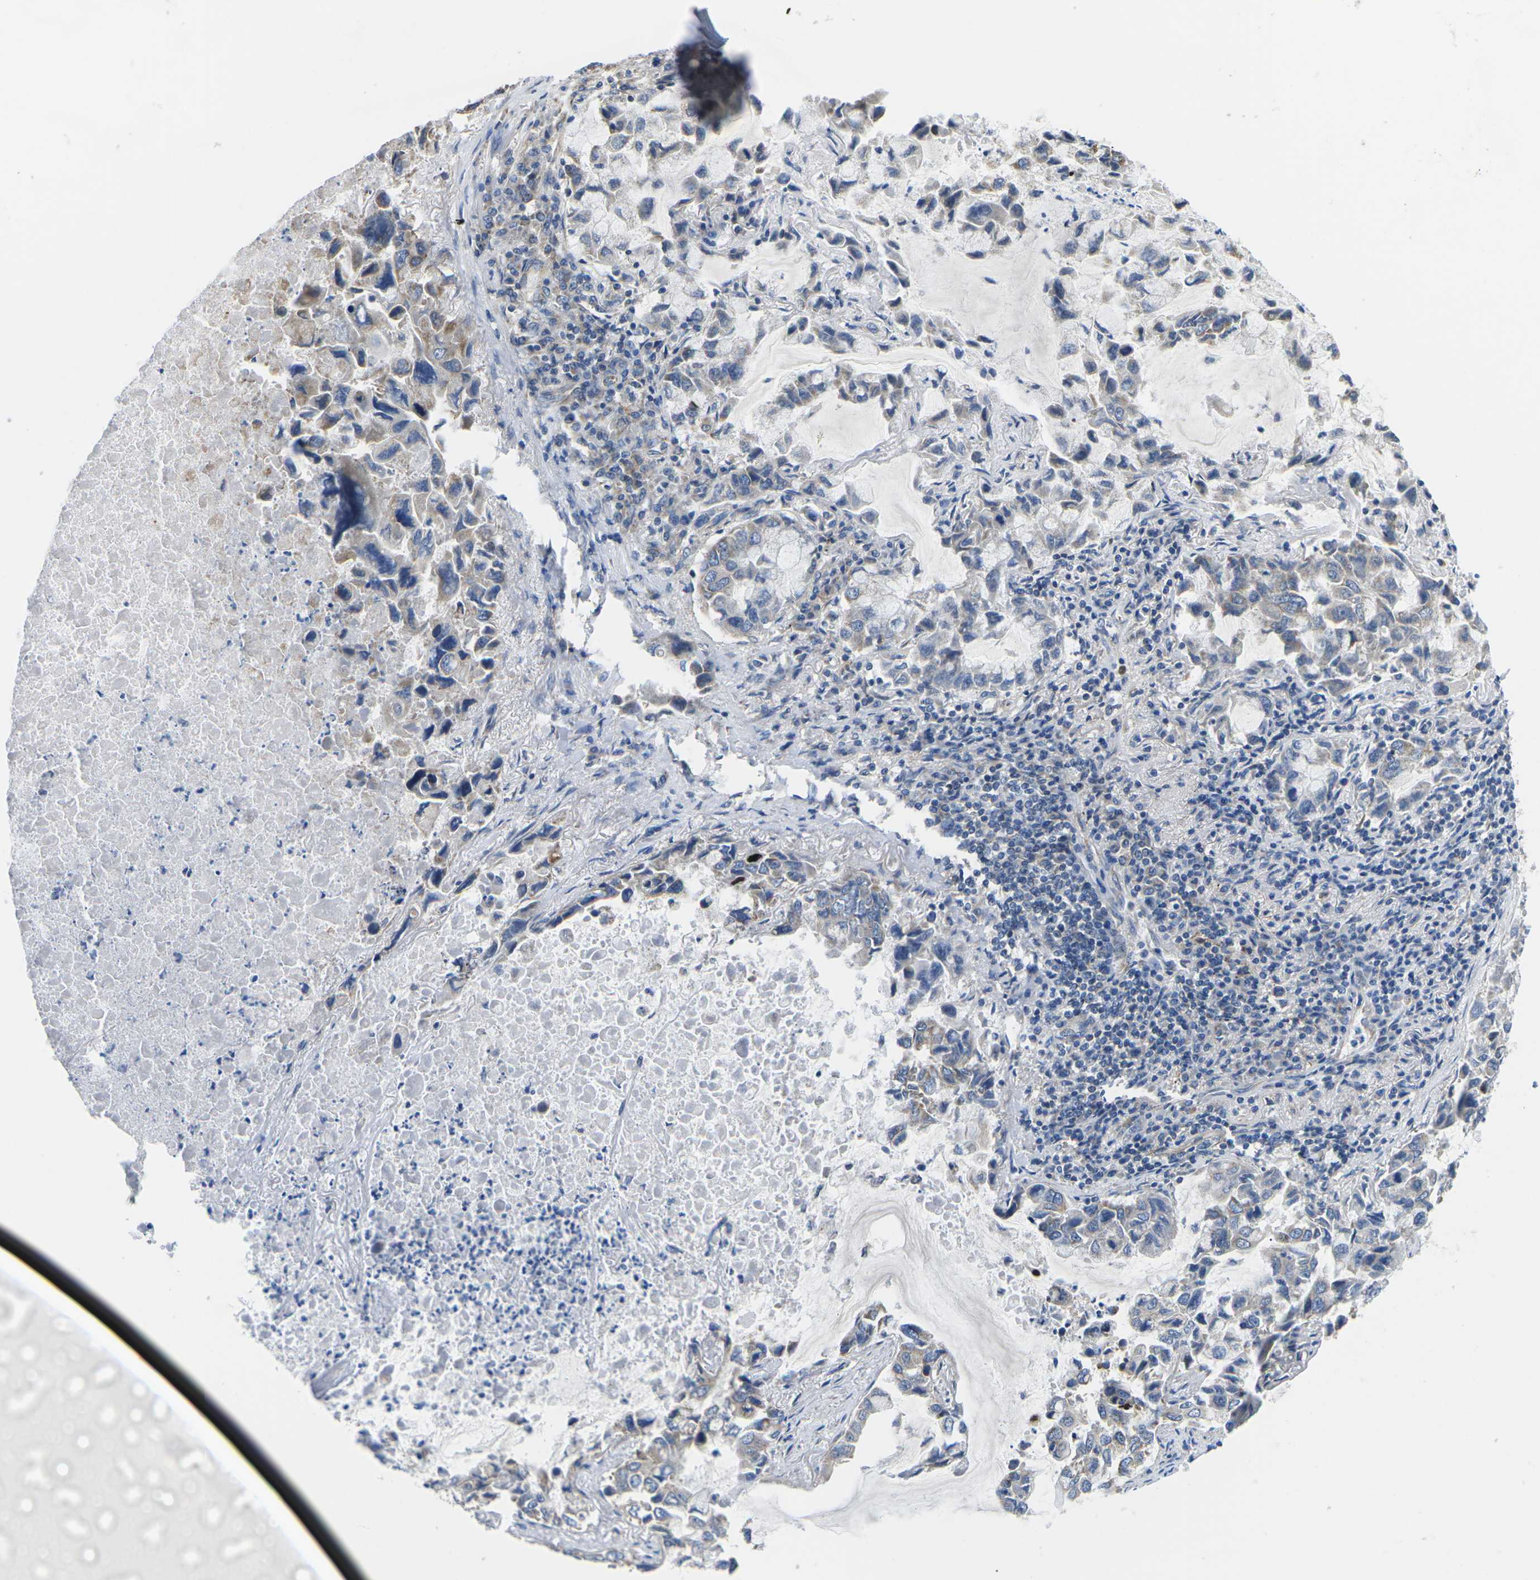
{"staining": {"intensity": "weak", "quantity": "25%-75%", "location": "cytoplasmic/membranous"}, "tissue": "lung cancer", "cell_type": "Tumor cells", "image_type": "cancer", "snomed": [{"axis": "morphology", "description": "Adenocarcinoma, NOS"}, {"axis": "topography", "description": "Lung"}], "caption": "Immunohistochemical staining of lung cancer (adenocarcinoma) shows low levels of weak cytoplasmic/membranous protein positivity in about 25%-75% of tumor cells.", "gene": "TMEFF2", "patient": {"sex": "male", "age": 64}}